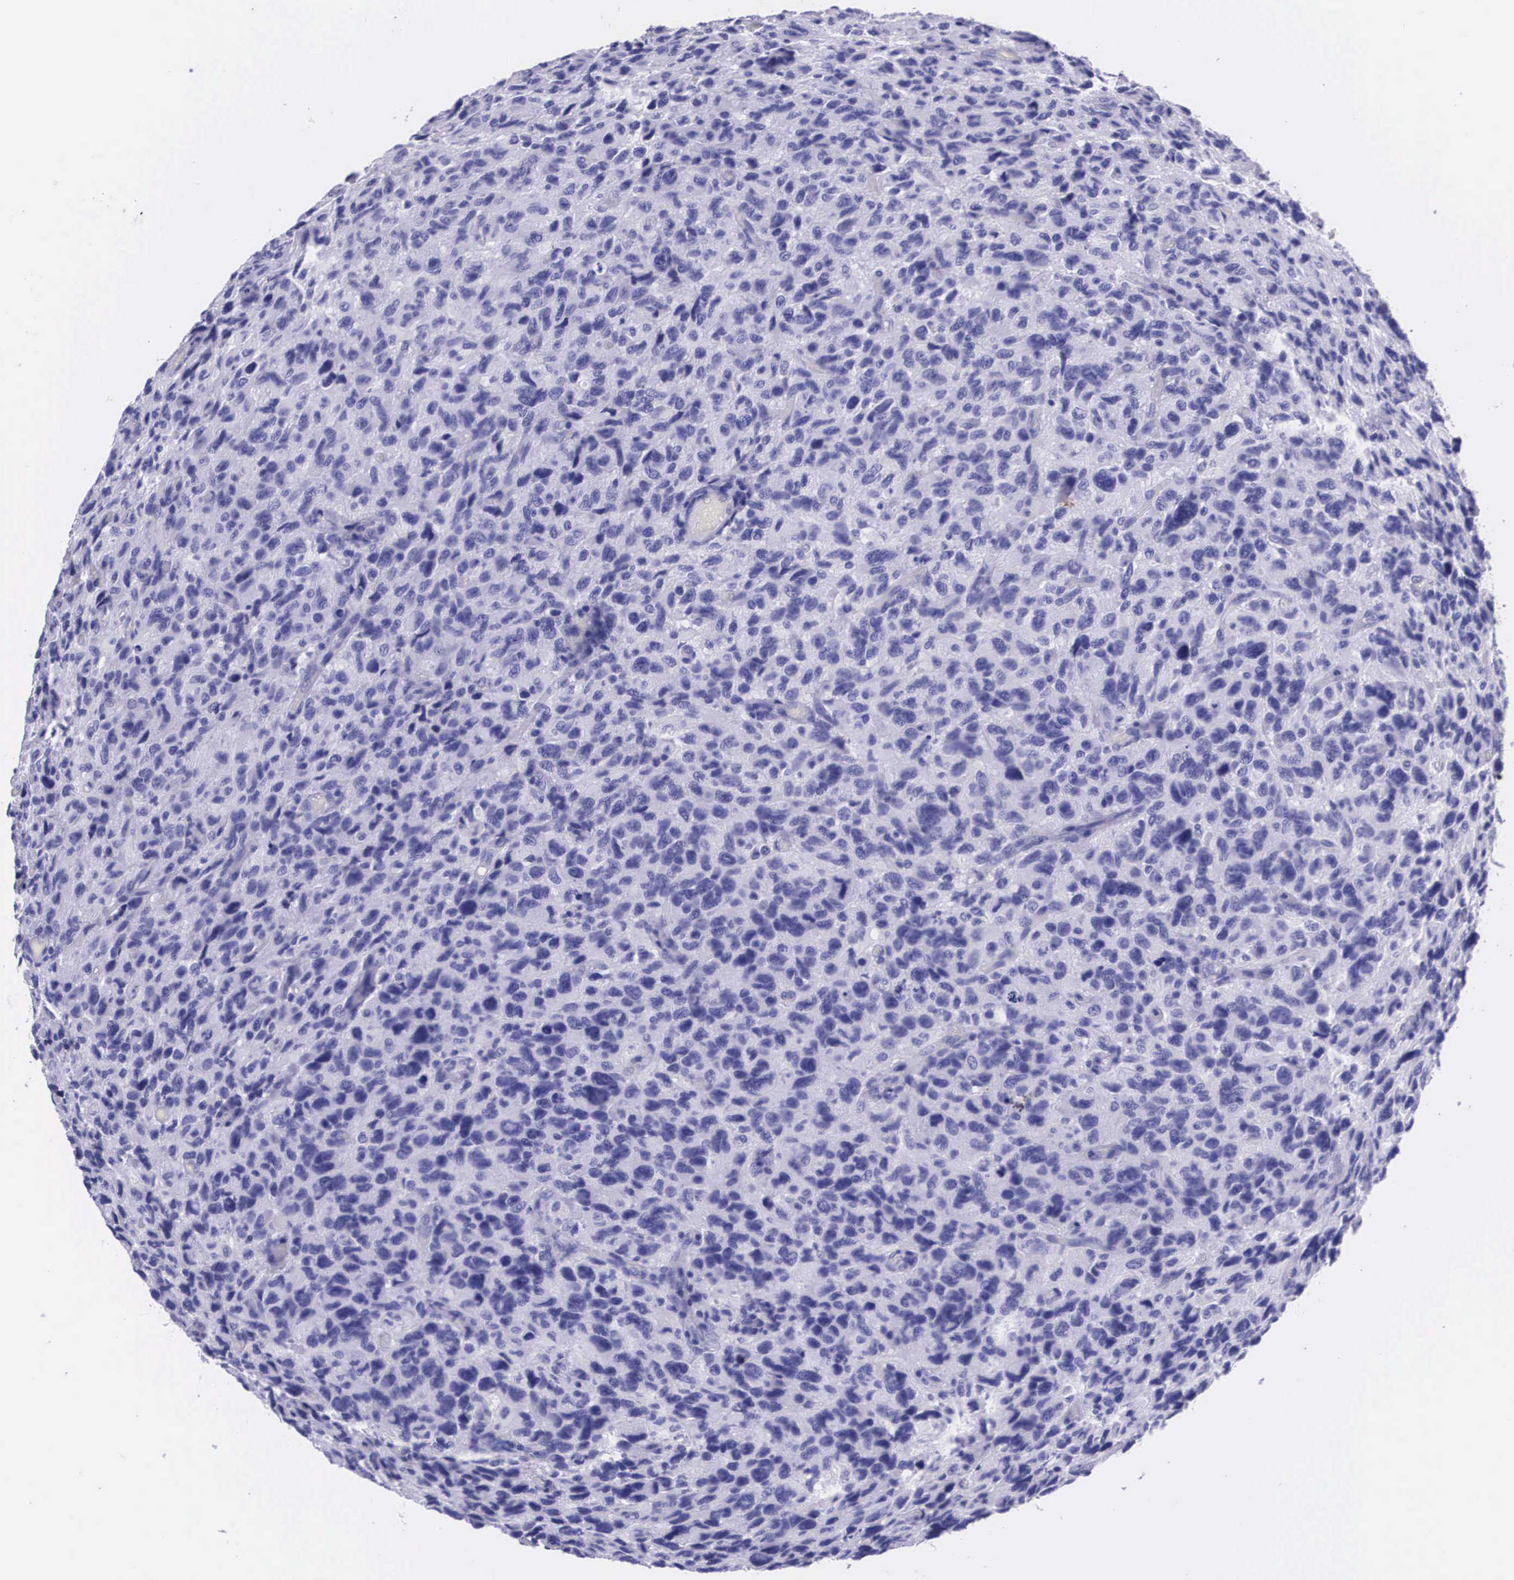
{"staining": {"intensity": "negative", "quantity": "none", "location": "none"}, "tissue": "glioma", "cell_type": "Tumor cells", "image_type": "cancer", "snomed": [{"axis": "morphology", "description": "Glioma, malignant, High grade"}, {"axis": "topography", "description": "Brain"}], "caption": "DAB (3,3'-diaminobenzidine) immunohistochemical staining of human glioma shows no significant staining in tumor cells.", "gene": "PLG", "patient": {"sex": "female", "age": 60}}